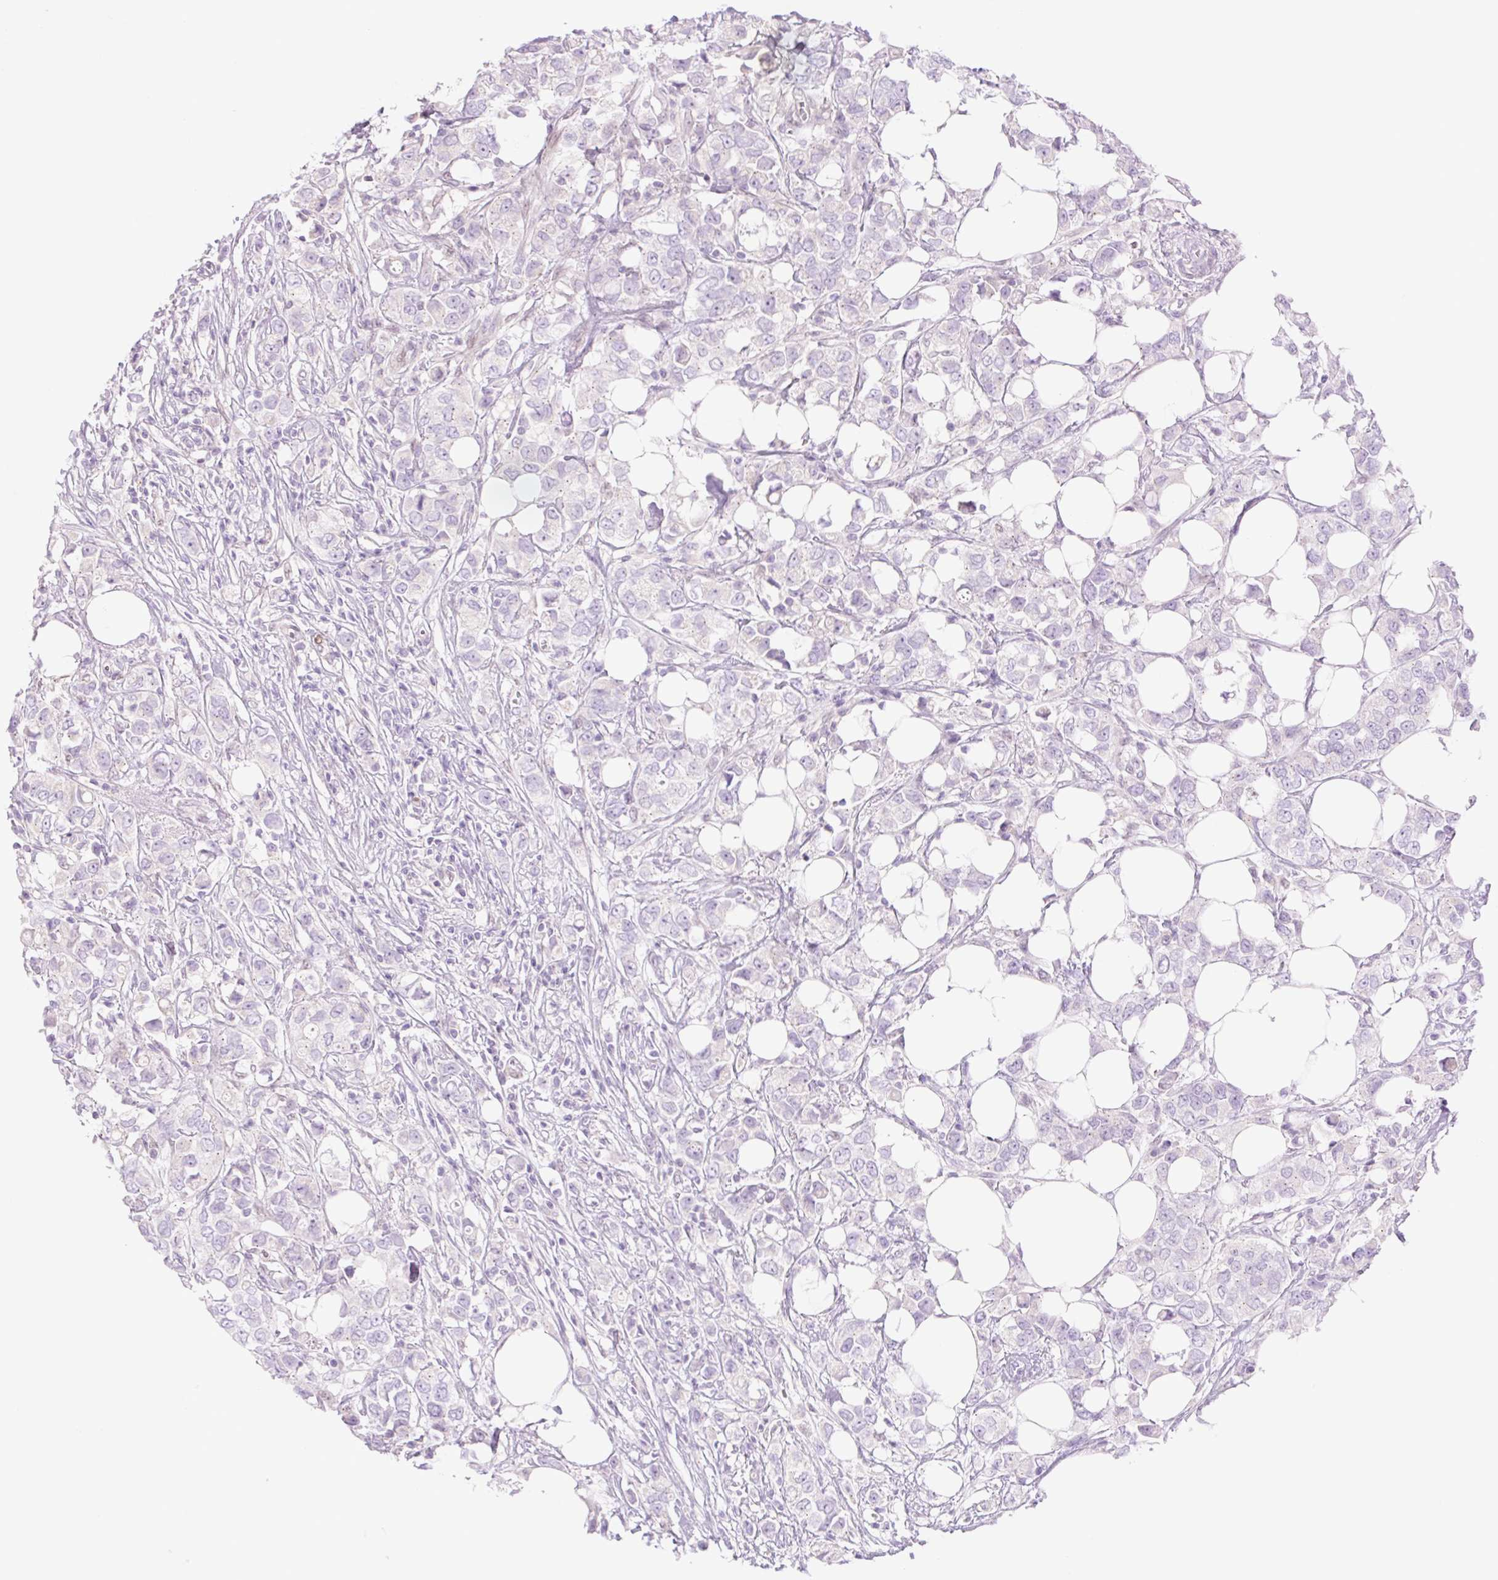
{"staining": {"intensity": "negative", "quantity": "none", "location": "none"}, "tissue": "breast cancer", "cell_type": "Tumor cells", "image_type": "cancer", "snomed": [{"axis": "morphology", "description": "Lobular carcinoma"}, {"axis": "topography", "description": "Breast"}], "caption": "A histopathology image of breast cancer stained for a protein displays no brown staining in tumor cells. (Brightfield microscopy of DAB (3,3'-diaminobenzidine) IHC at high magnification).", "gene": "TBX15", "patient": {"sex": "female", "age": 91}}